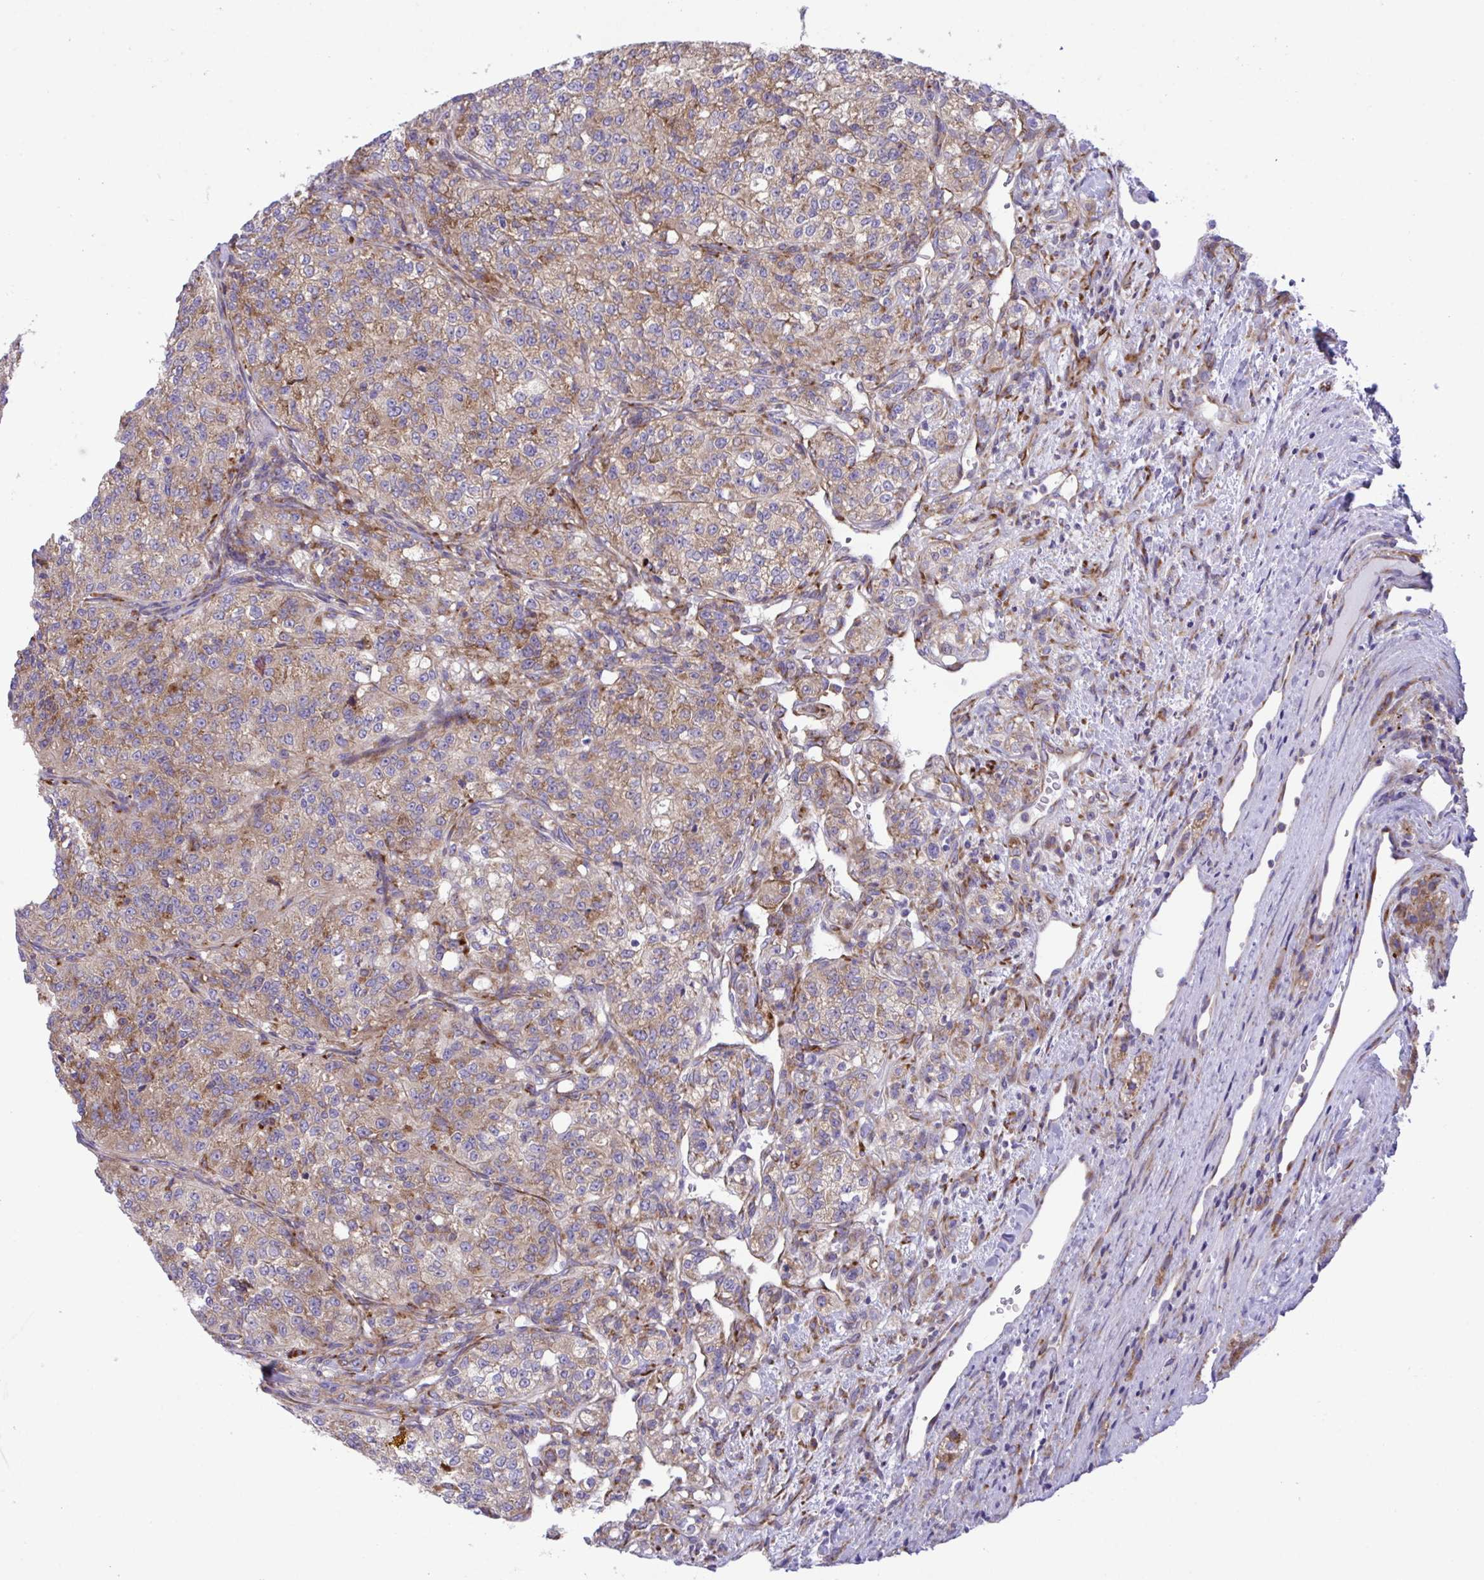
{"staining": {"intensity": "moderate", "quantity": ">75%", "location": "cytoplasmic/membranous"}, "tissue": "renal cancer", "cell_type": "Tumor cells", "image_type": "cancer", "snomed": [{"axis": "morphology", "description": "Adenocarcinoma, NOS"}, {"axis": "topography", "description": "Kidney"}], "caption": "High-magnification brightfield microscopy of renal cancer stained with DAB (brown) and counterstained with hematoxylin (blue). tumor cells exhibit moderate cytoplasmic/membranous staining is seen in about>75% of cells.", "gene": "RPS15", "patient": {"sex": "female", "age": 63}}